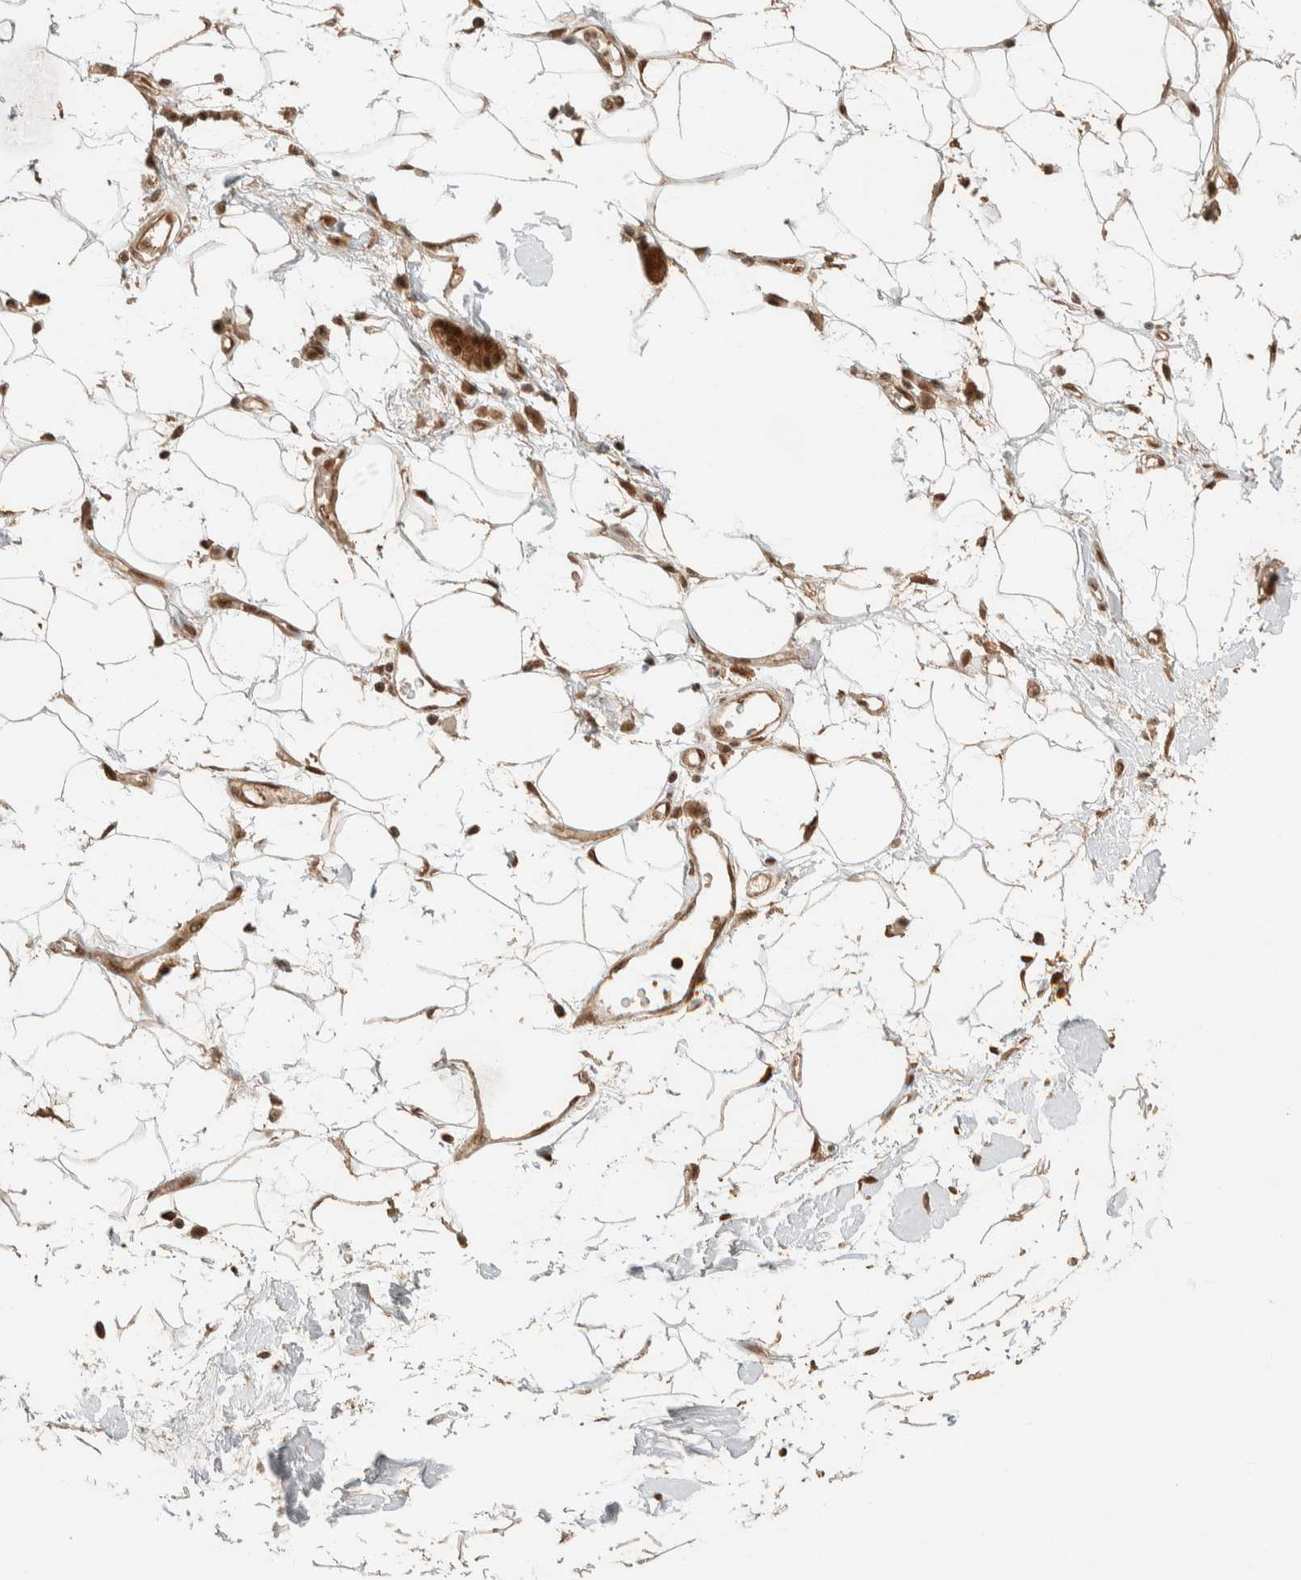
{"staining": {"intensity": "strong", "quantity": ">75%", "location": "nuclear"}, "tissue": "adipose tissue", "cell_type": "Adipocytes", "image_type": "normal", "snomed": [{"axis": "morphology", "description": "Normal tissue, NOS"}, {"axis": "morphology", "description": "Adenocarcinoma, NOS"}, {"axis": "topography", "description": "Duodenum"}, {"axis": "topography", "description": "Peripheral nerve tissue"}], "caption": "This image shows immunohistochemistry (IHC) staining of unremarkable adipose tissue, with high strong nuclear expression in about >75% of adipocytes.", "gene": "ZBTB2", "patient": {"sex": "female", "age": 60}}